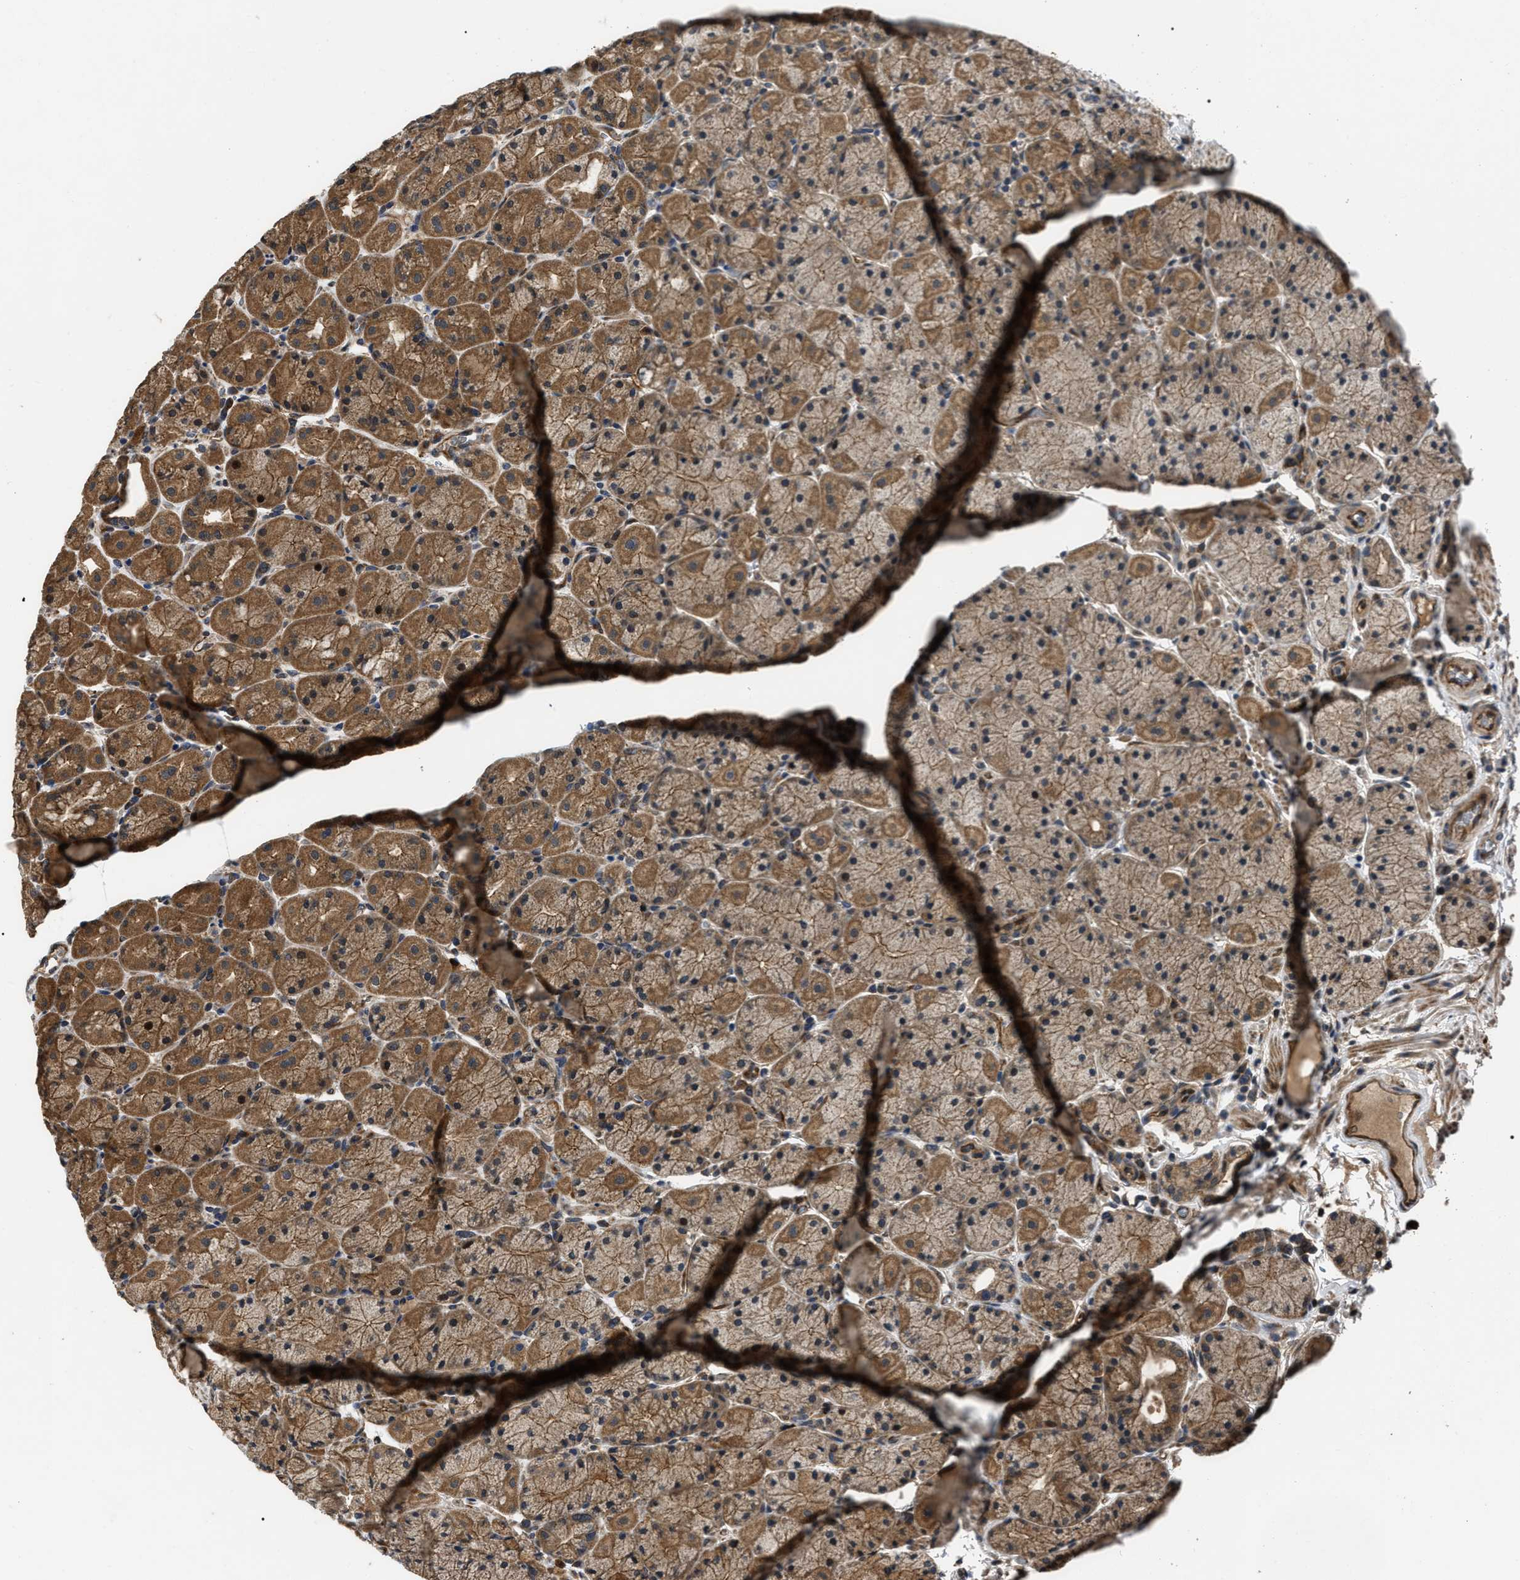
{"staining": {"intensity": "strong", "quantity": ">75%", "location": "cytoplasmic/membranous"}, "tissue": "stomach", "cell_type": "Glandular cells", "image_type": "normal", "snomed": [{"axis": "morphology", "description": "Normal tissue, NOS"}, {"axis": "morphology", "description": "Carcinoid, malignant, NOS"}, {"axis": "topography", "description": "Stomach, upper"}], "caption": "IHC of unremarkable stomach shows high levels of strong cytoplasmic/membranous expression in about >75% of glandular cells.", "gene": "PPWD1", "patient": {"sex": "male", "age": 39}}